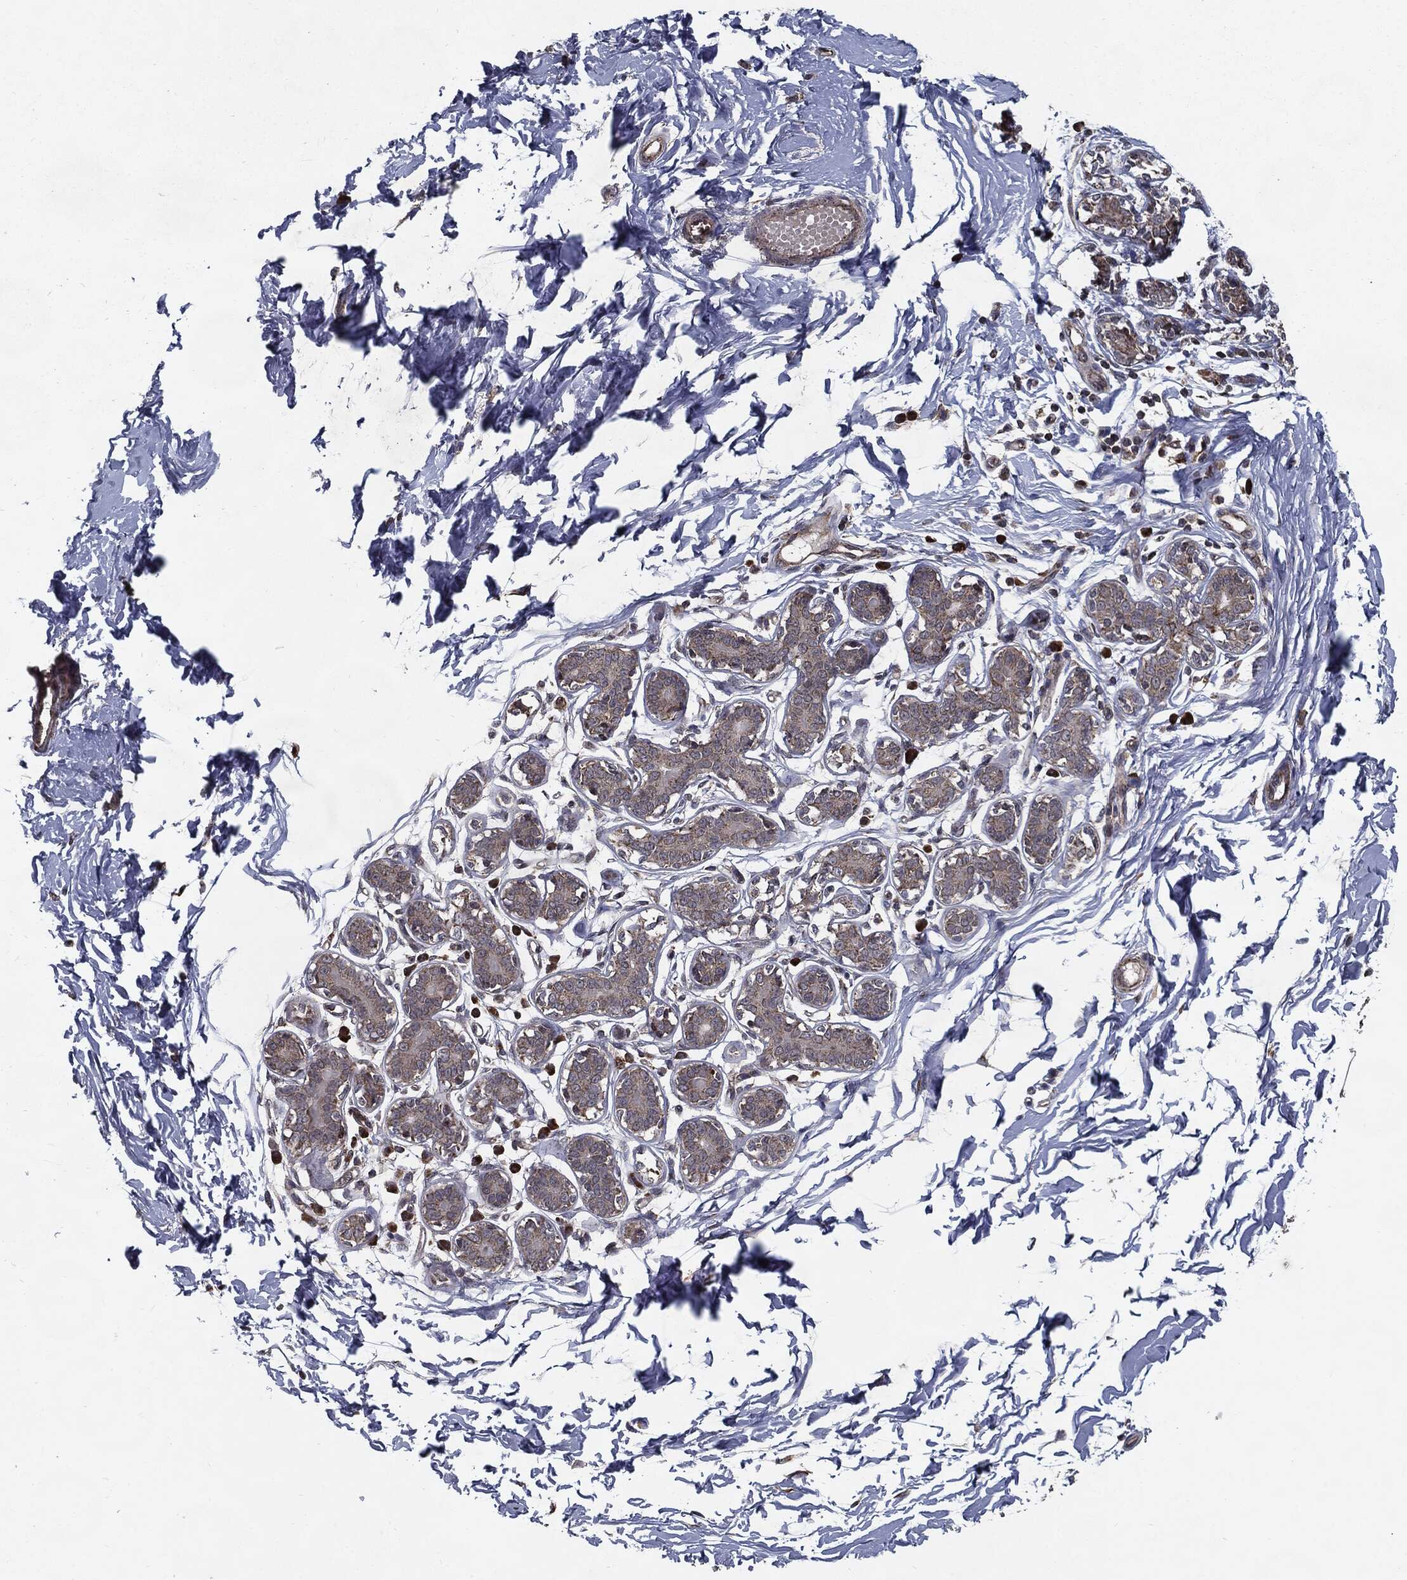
{"staining": {"intensity": "negative", "quantity": "none", "location": "none"}, "tissue": "breast", "cell_type": "Adipocytes", "image_type": "normal", "snomed": [{"axis": "morphology", "description": "Normal tissue, NOS"}, {"axis": "topography", "description": "Breast"}], "caption": "Immunohistochemistry (IHC) image of benign breast: human breast stained with DAB (3,3'-diaminobenzidine) displays no significant protein expression in adipocytes. Brightfield microscopy of immunohistochemistry (IHC) stained with DAB (brown) and hematoxylin (blue), captured at high magnification.", "gene": "HDAC5", "patient": {"sex": "female", "age": 37}}